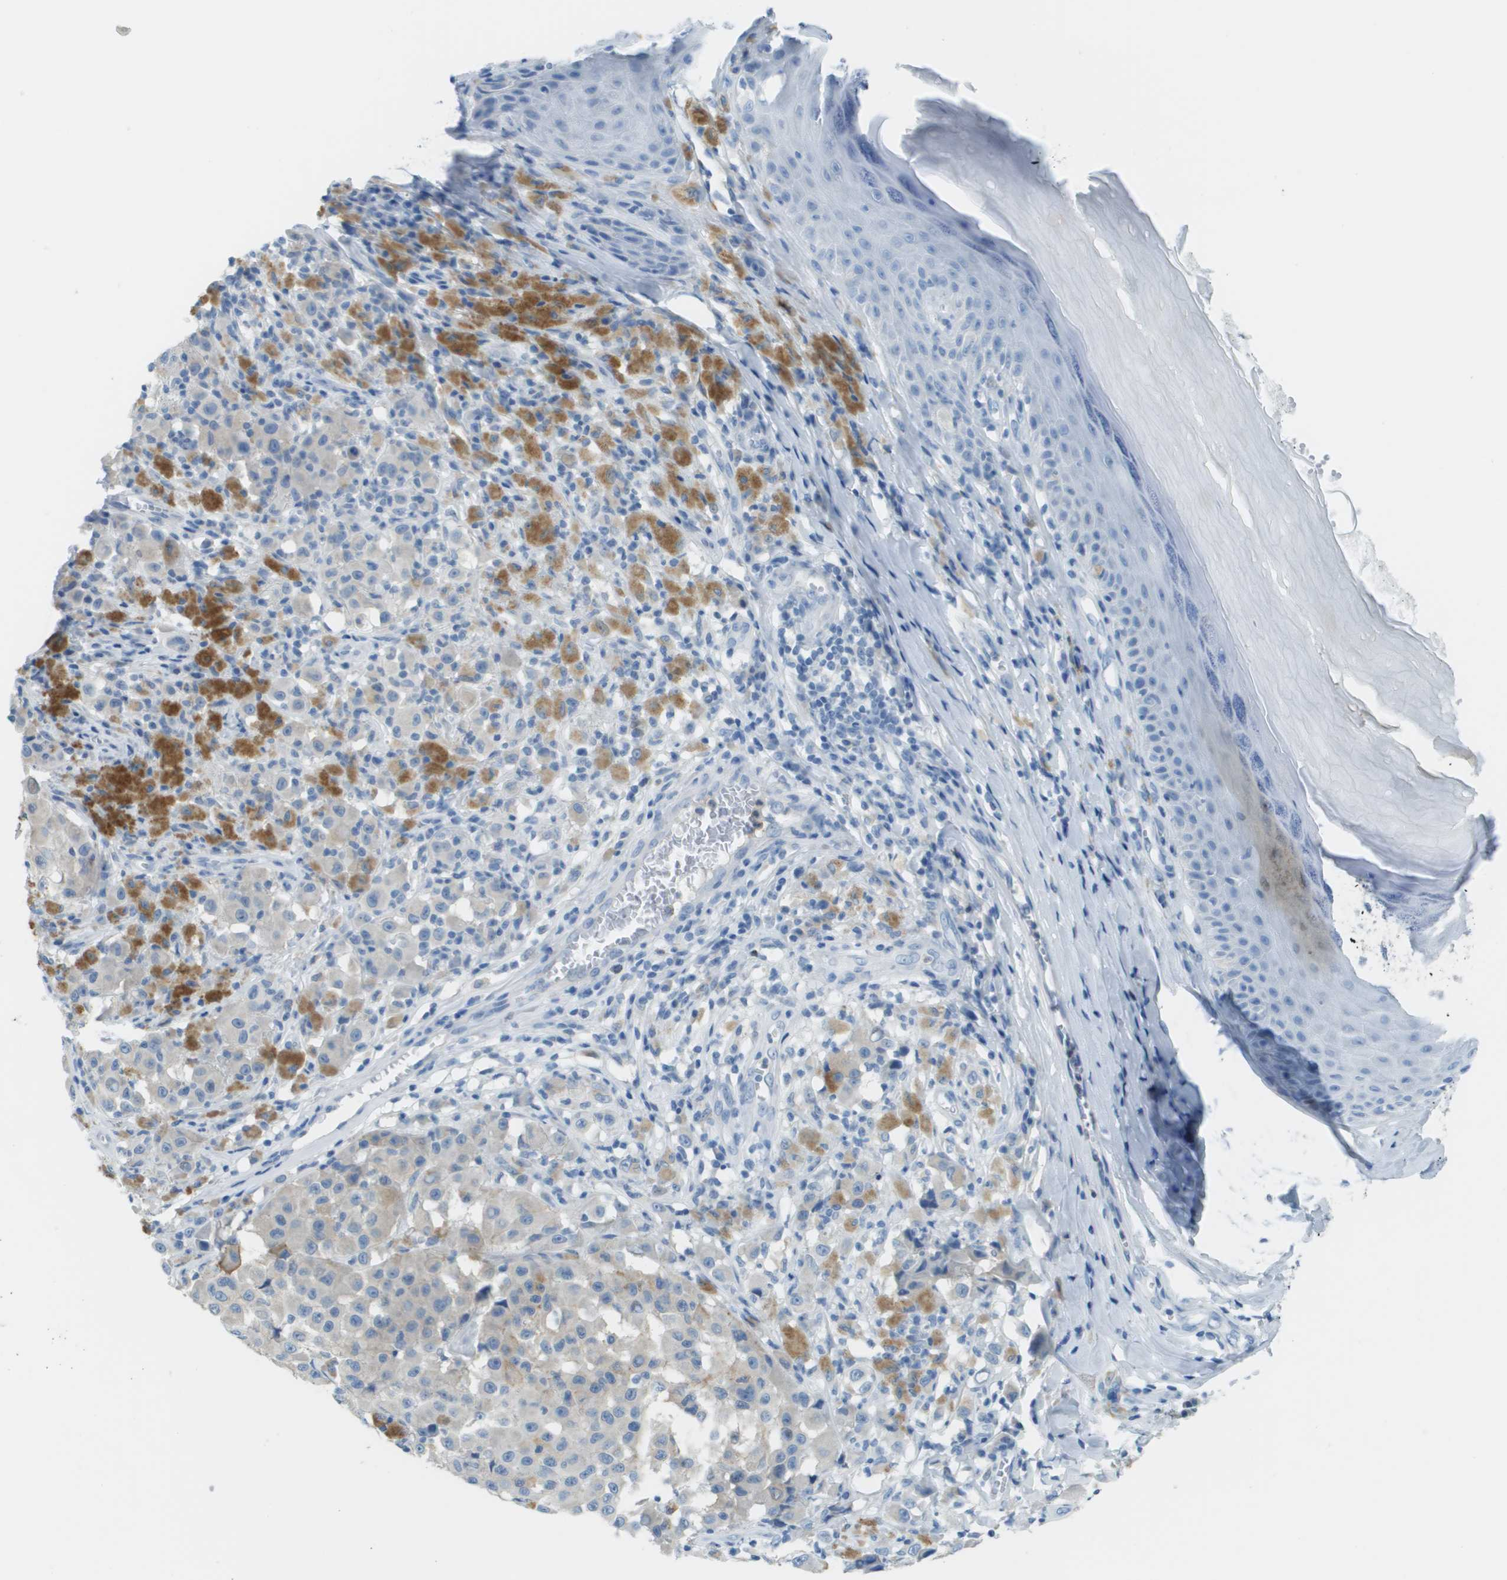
{"staining": {"intensity": "negative", "quantity": "none", "location": "none"}, "tissue": "melanoma", "cell_type": "Tumor cells", "image_type": "cancer", "snomed": [{"axis": "morphology", "description": "Malignant melanoma, NOS"}, {"axis": "topography", "description": "Skin"}], "caption": "High magnification brightfield microscopy of malignant melanoma stained with DAB (brown) and counterstained with hematoxylin (blue): tumor cells show no significant positivity. The staining was performed using DAB to visualize the protein expression in brown, while the nuclei were stained in blue with hematoxylin (Magnification: 20x).", "gene": "PTGDR2", "patient": {"sex": "male", "age": 84}}